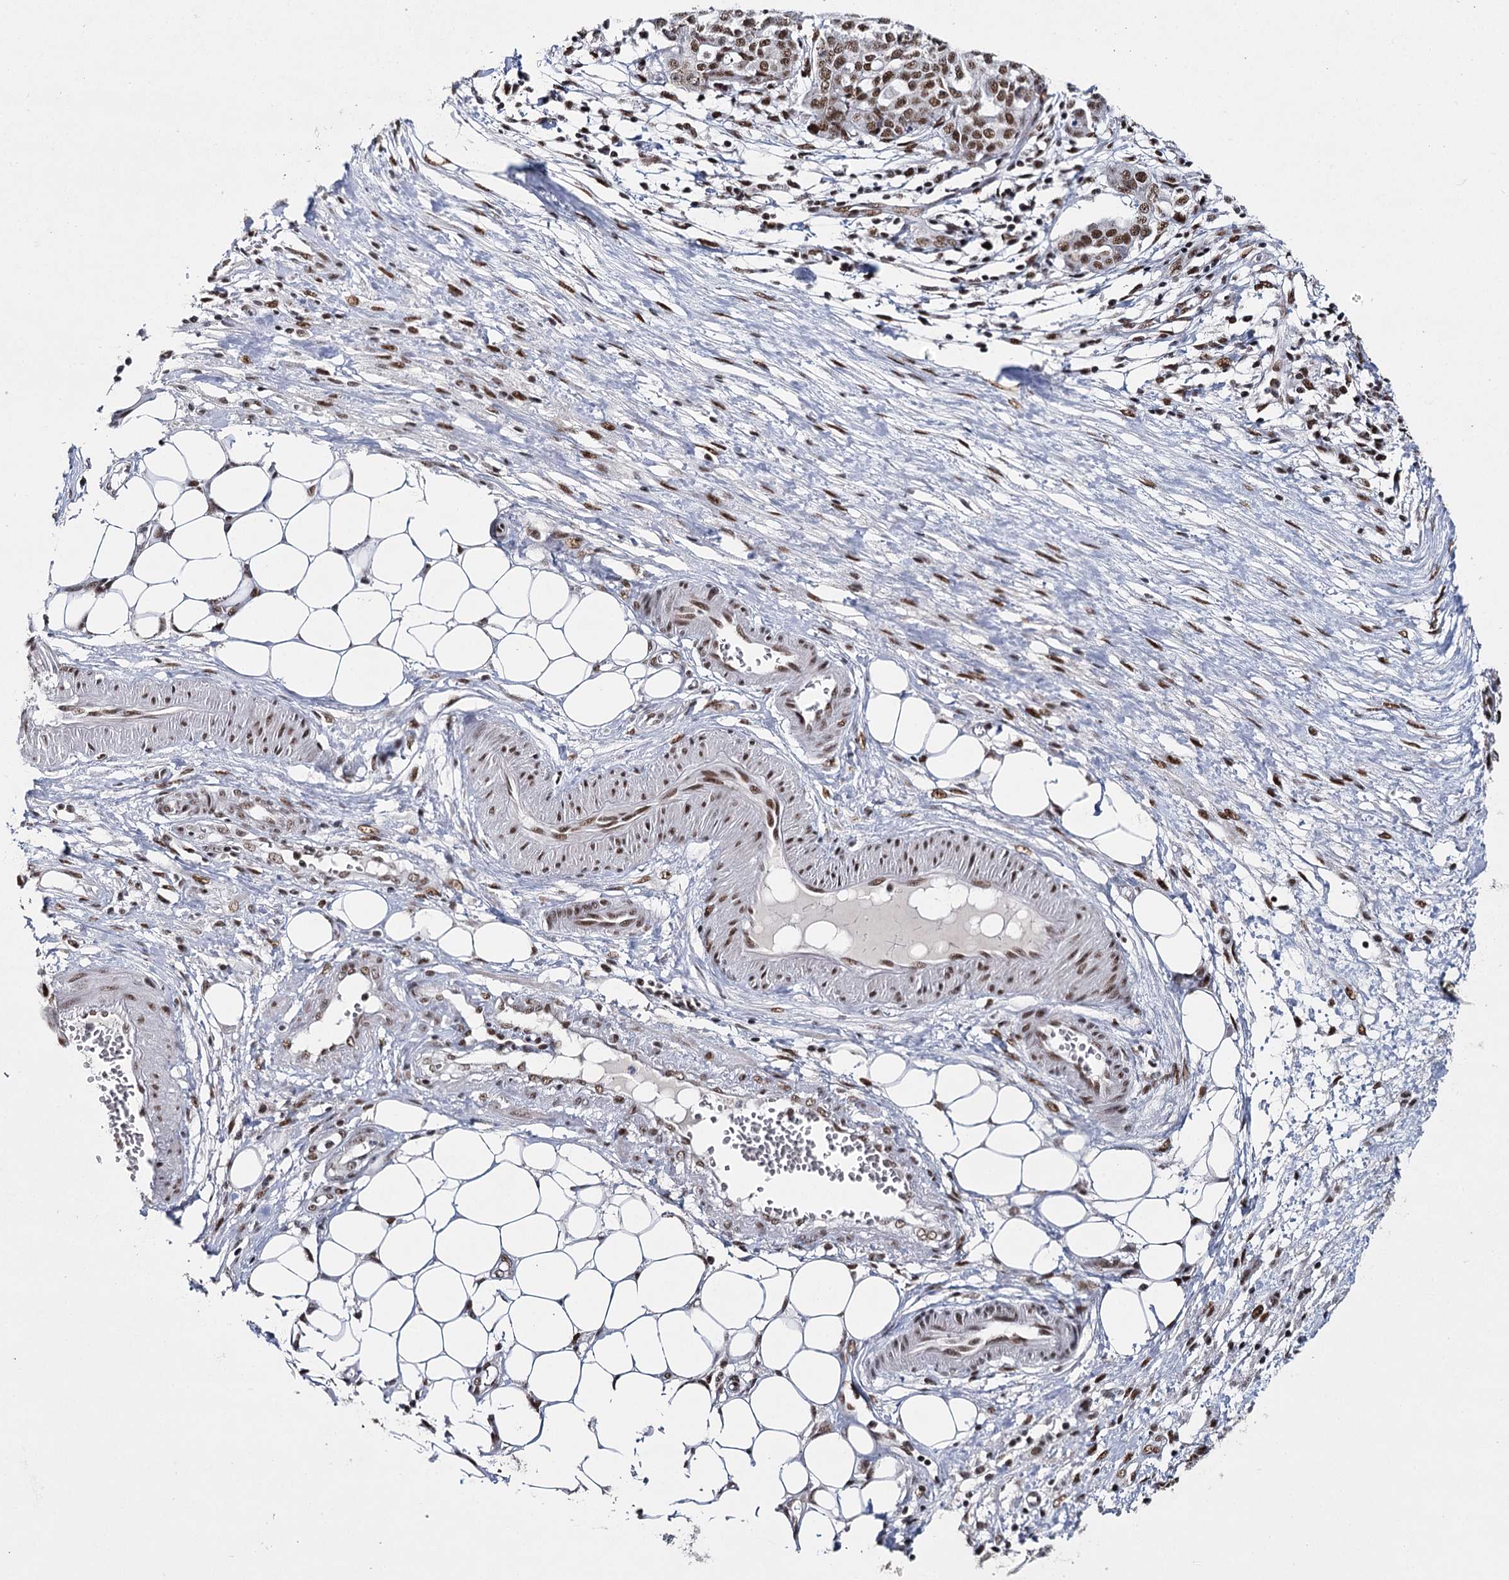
{"staining": {"intensity": "moderate", "quantity": ">75%", "location": "nuclear"}, "tissue": "ovarian cancer", "cell_type": "Tumor cells", "image_type": "cancer", "snomed": [{"axis": "morphology", "description": "Cystadenocarcinoma, serous, NOS"}, {"axis": "topography", "description": "Soft tissue"}, {"axis": "topography", "description": "Ovary"}], "caption": "DAB immunohistochemical staining of human ovarian serous cystadenocarcinoma reveals moderate nuclear protein positivity in approximately >75% of tumor cells.", "gene": "SCAF8", "patient": {"sex": "female", "age": 57}}